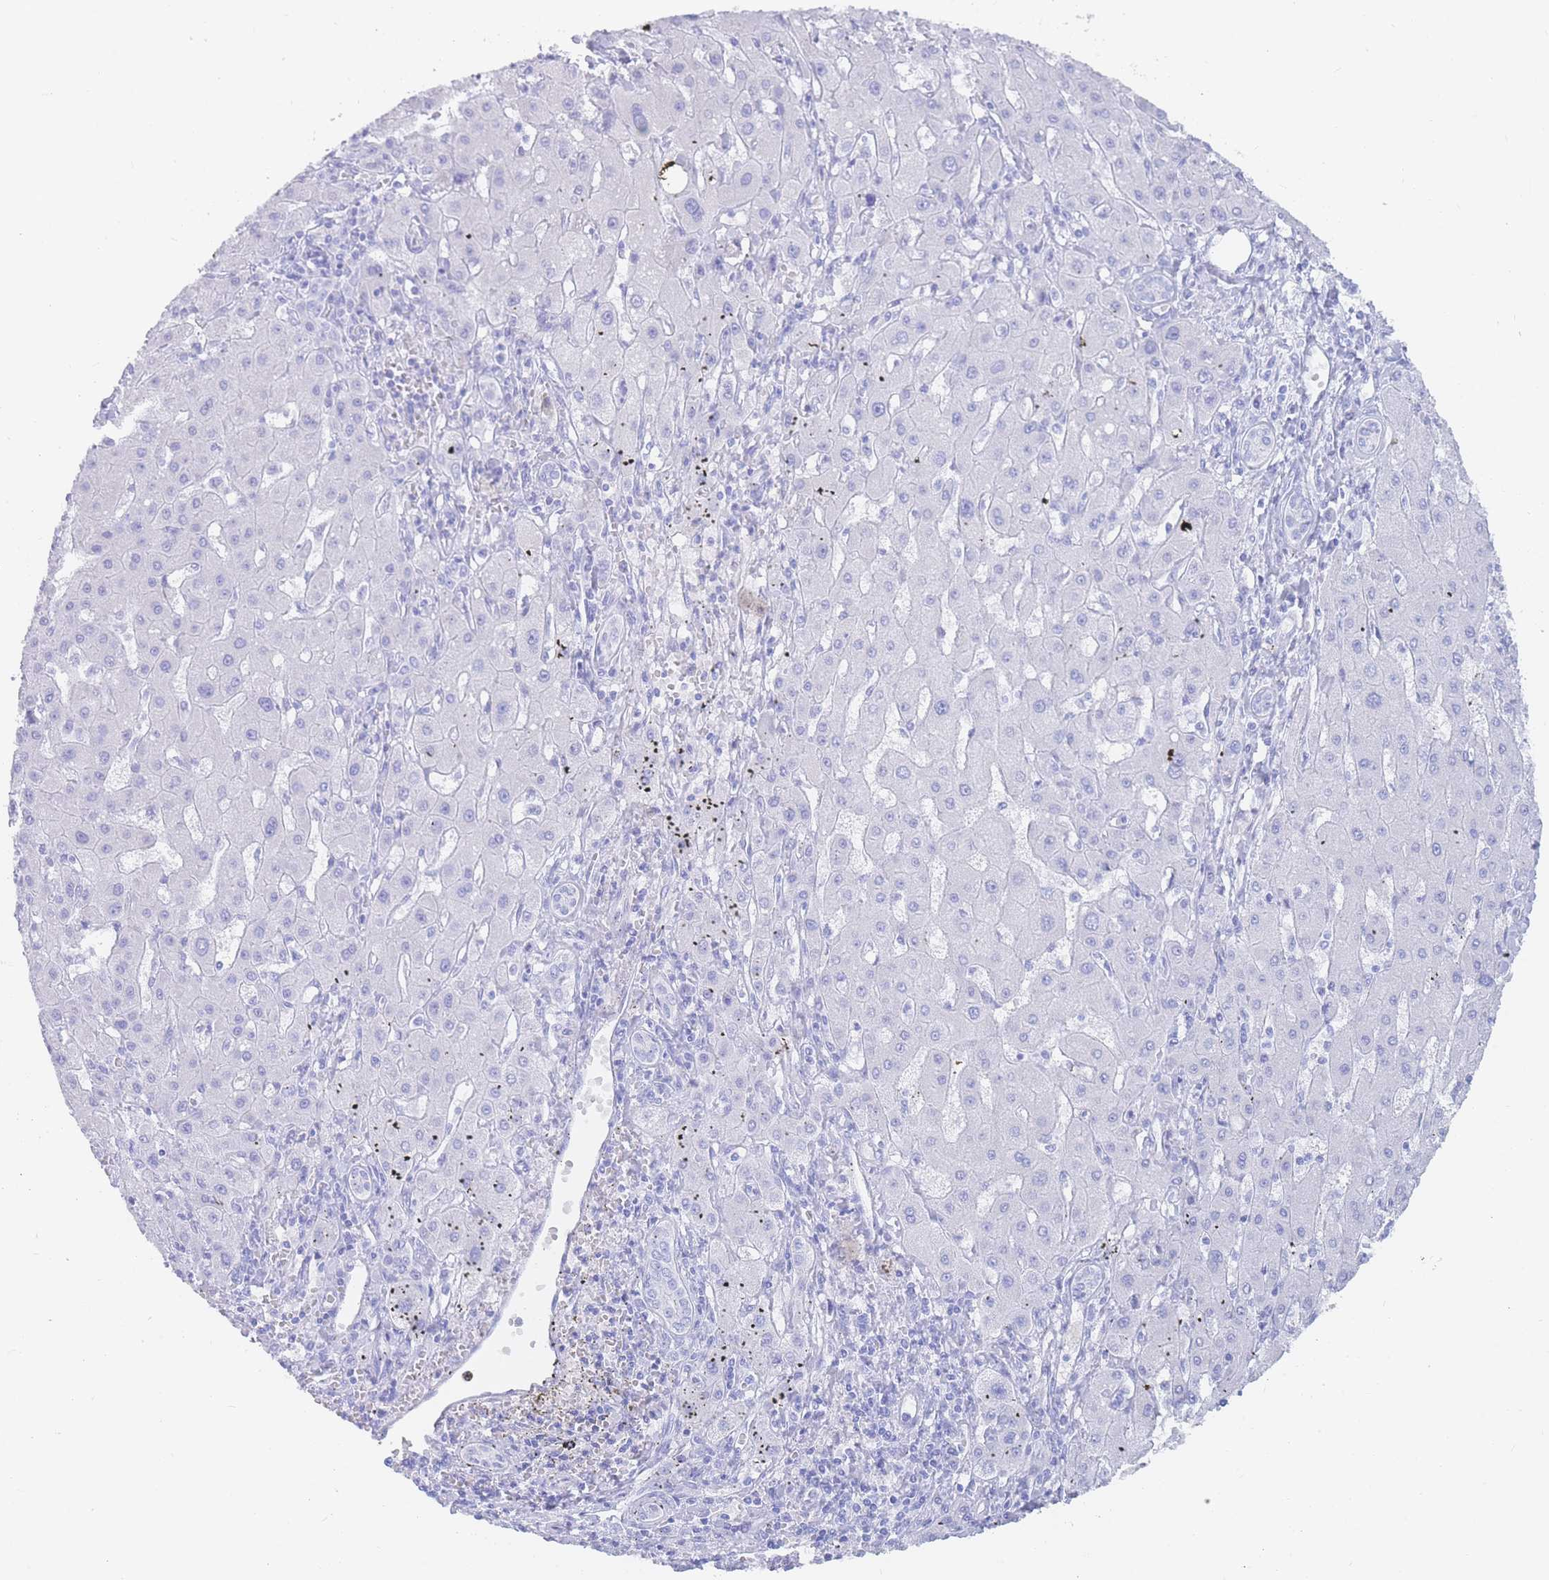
{"staining": {"intensity": "negative", "quantity": "none", "location": "none"}, "tissue": "liver cancer", "cell_type": "Tumor cells", "image_type": "cancer", "snomed": [{"axis": "morphology", "description": "Carcinoma, Hepatocellular, NOS"}, {"axis": "topography", "description": "Liver"}], "caption": "DAB immunohistochemical staining of human liver hepatocellular carcinoma reveals no significant expression in tumor cells.", "gene": "LZTFL1", "patient": {"sex": "male", "age": 72}}